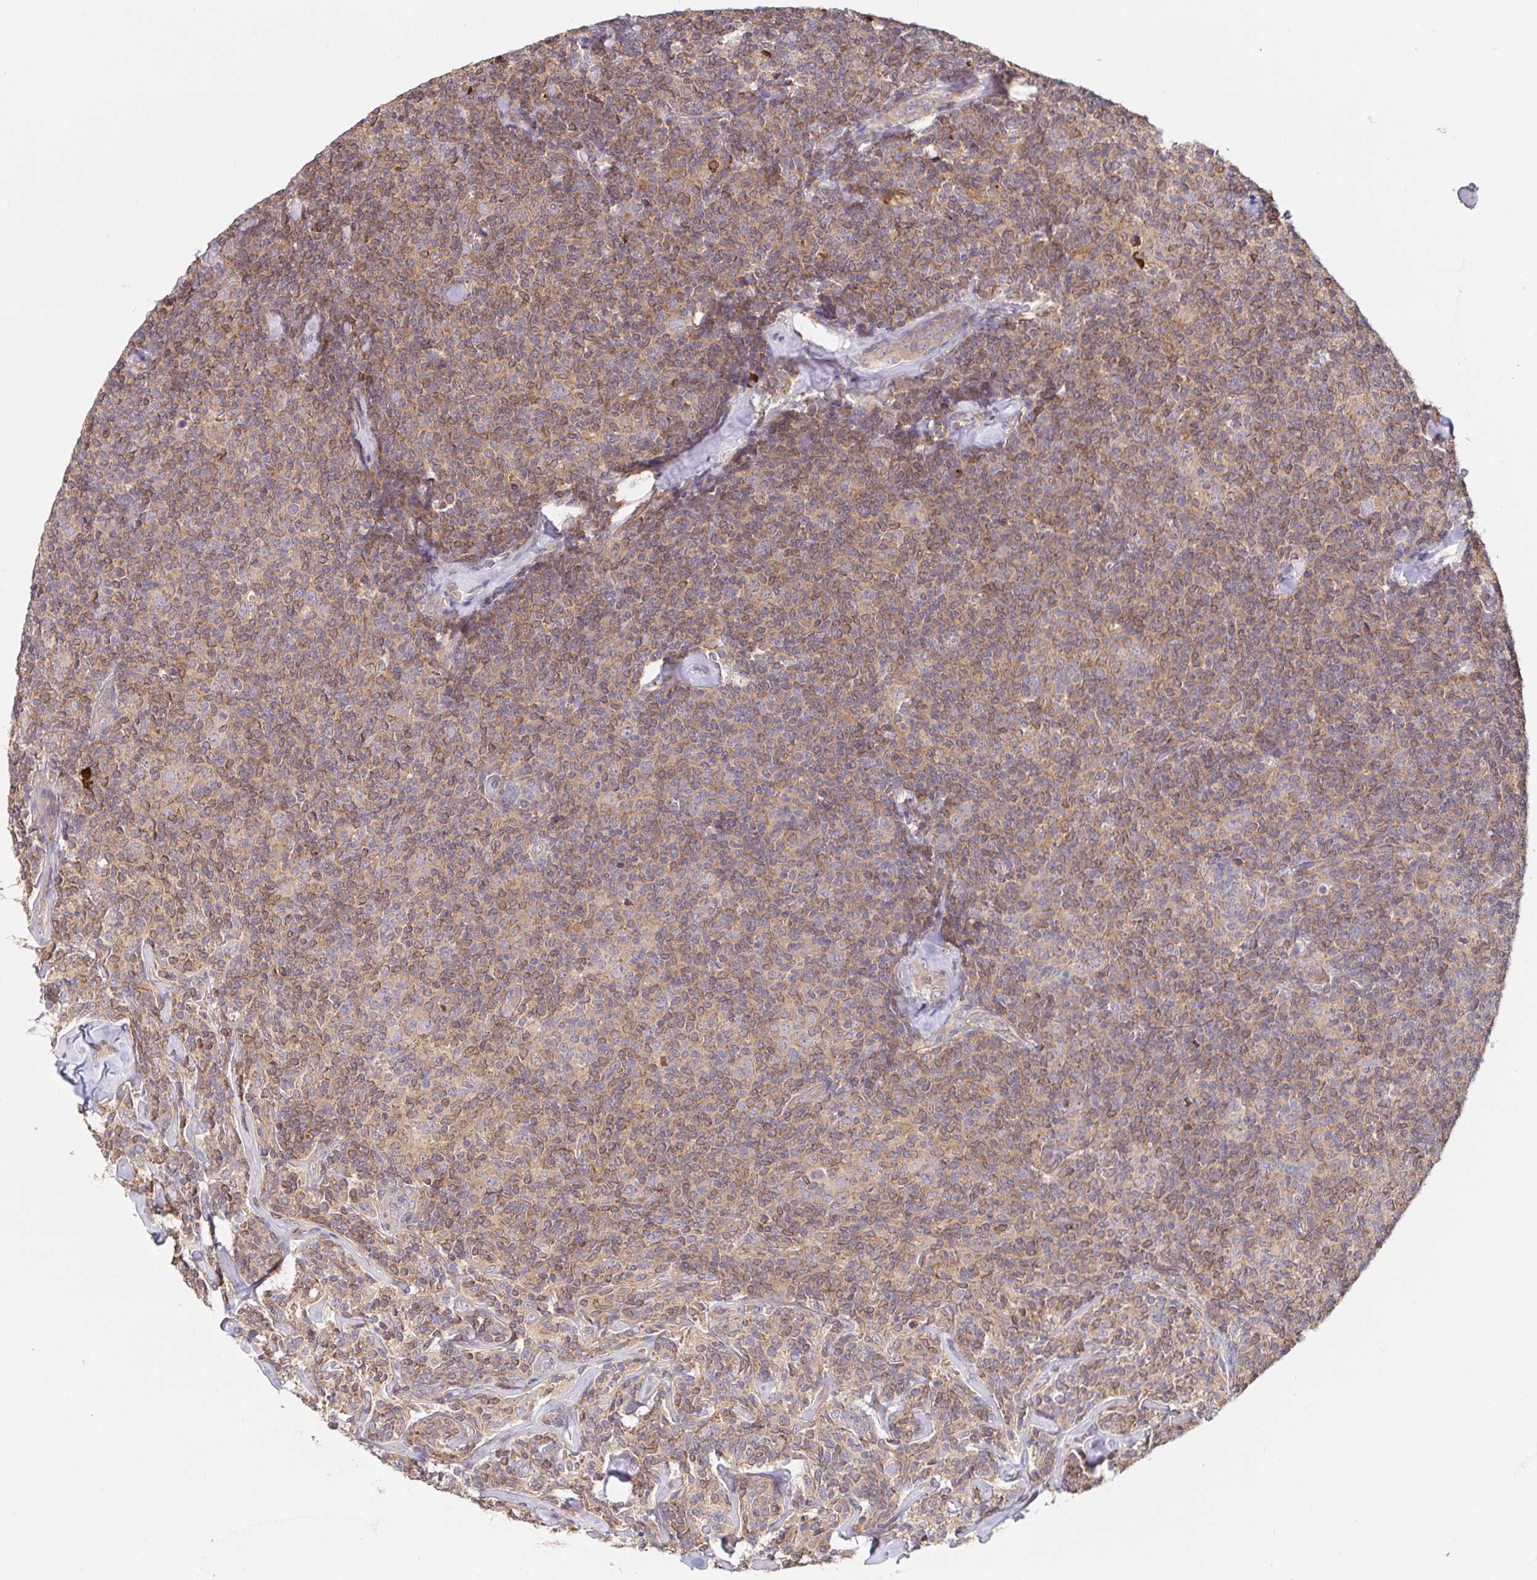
{"staining": {"intensity": "moderate", "quantity": ">75%", "location": "cytoplasmic/membranous"}, "tissue": "lymphoma", "cell_type": "Tumor cells", "image_type": "cancer", "snomed": [{"axis": "morphology", "description": "Malignant lymphoma, non-Hodgkin's type, Low grade"}, {"axis": "topography", "description": "Lymph node"}], "caption": "Lymphoma stained with a brown dye exhibits moderate cytoplasmic/membranous positive staining in approximately >75% of tumor cells.", "gene": "HAGH", "patient": {"sex": "female", "age": 56}}